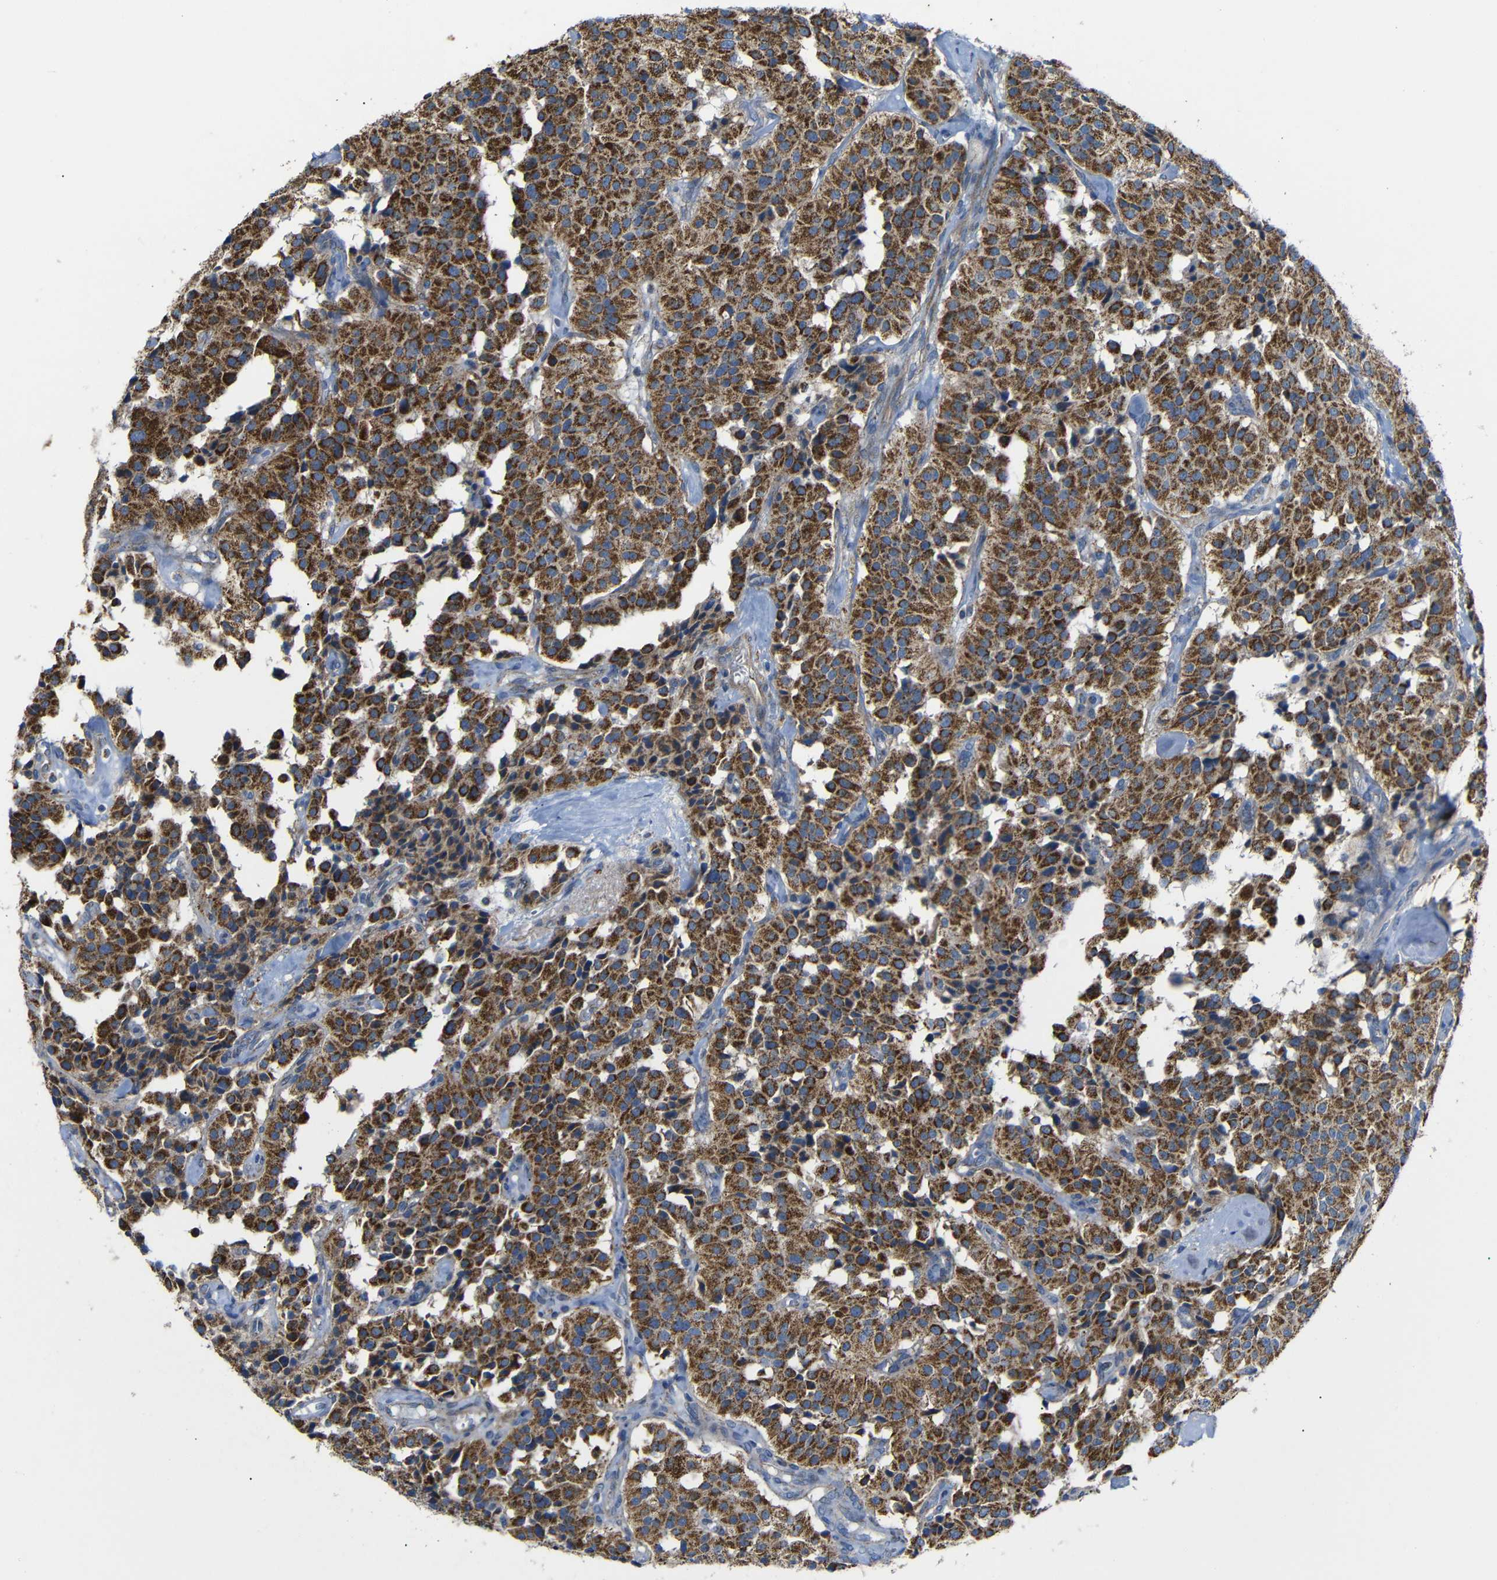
{"staining": {"intensity": "strong", "quantity": ">75%", "location": "cytoplasmic/membranous"}, "tissue": "carcinoid", "cell_type": "Tumor cells", "image_type": "cancer", "snomed": [{"axis": "morphology", "description": "Carcinoid, malignant, NOS"}, {"axis": "topography", "description": "Lung"}], "caption": "Tumor cells show strong cytoplasmic/membranous staining in about >75% of cells in malignant carcinoid. (Stains: DAB (3,3'-diaminobenzidine) in brown, nuclei in blue, Microscopy: brightfield microscopy at high magnification).", "gene": "FAM171B", "patient": {"sex": "male", "age": 30}}